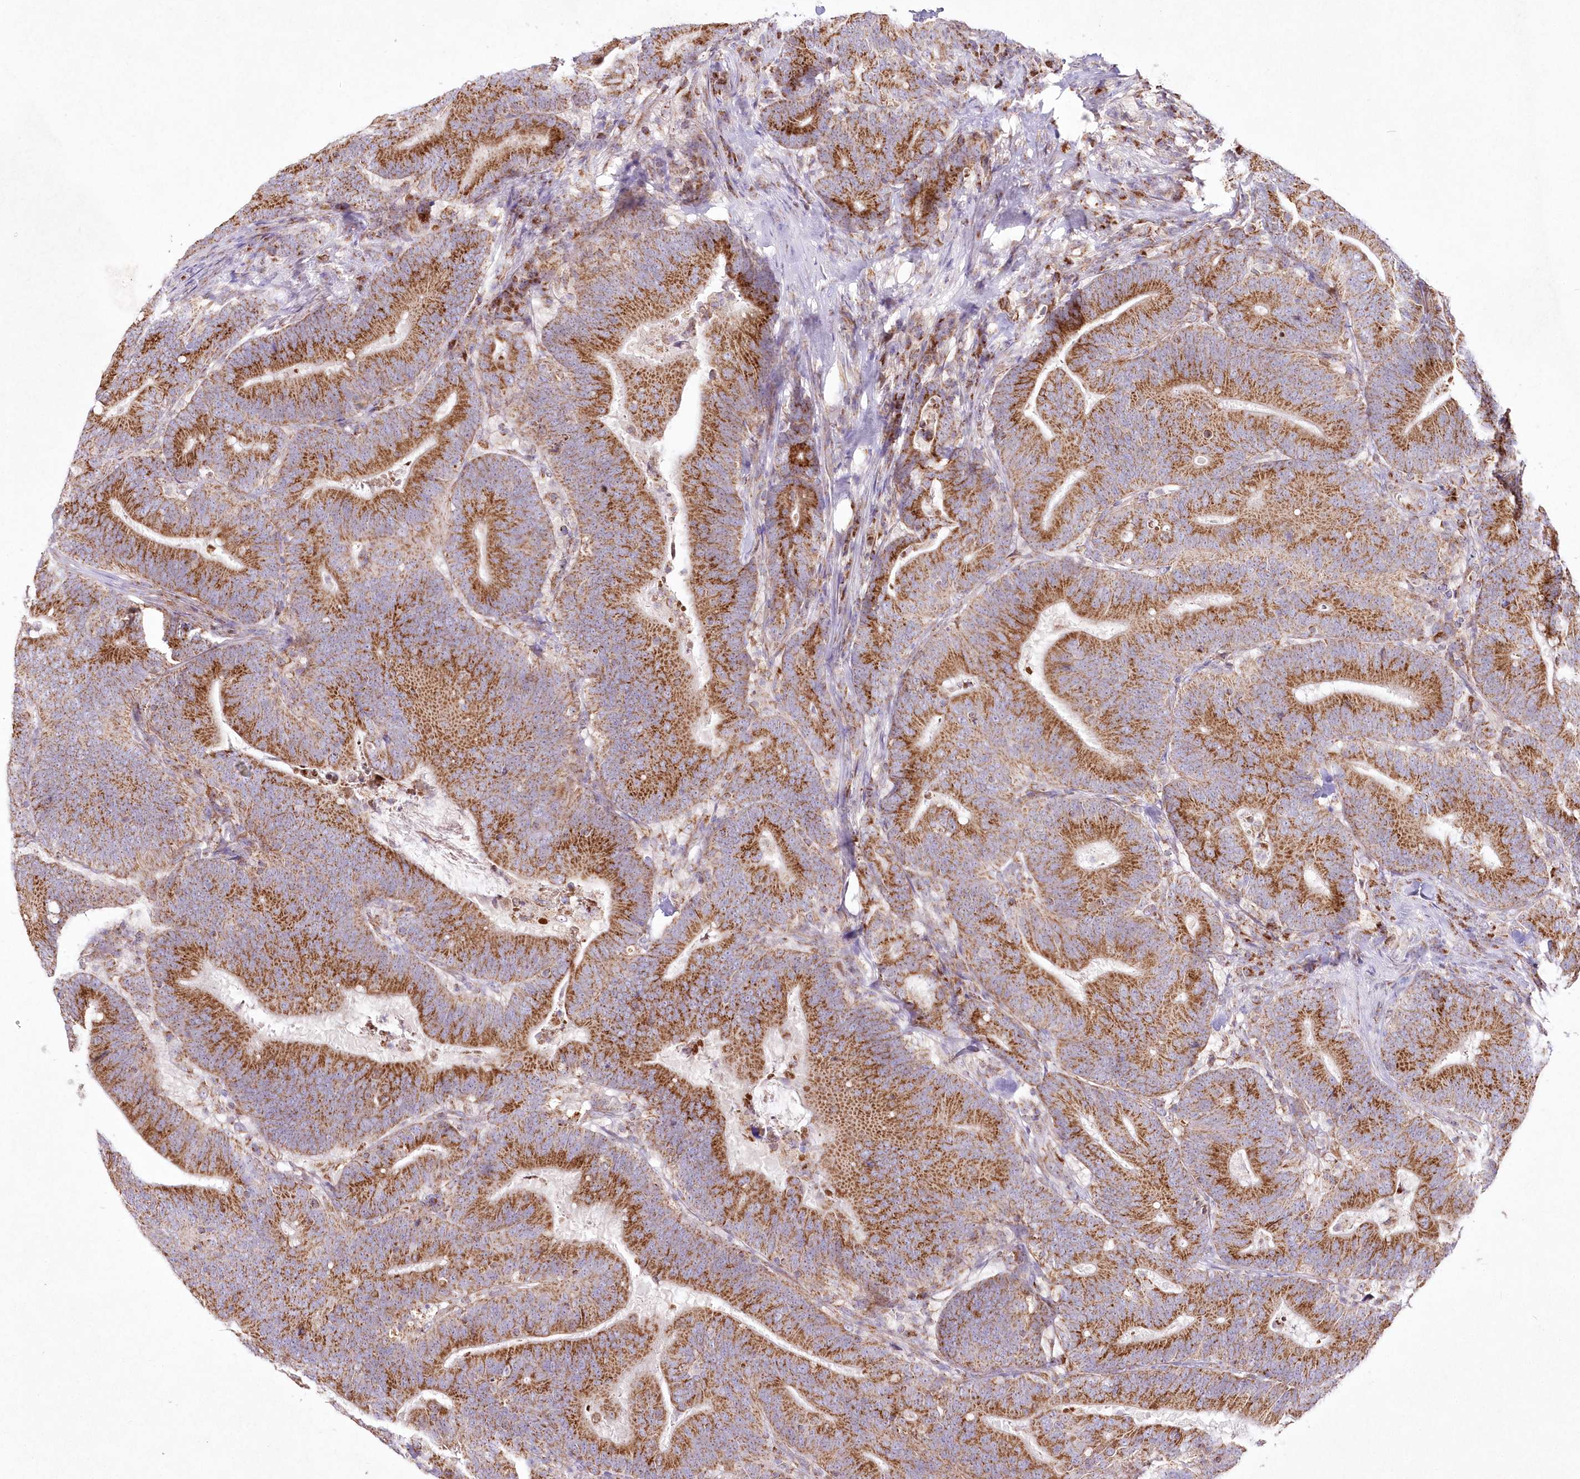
{"staining": {"intensity": "moderate", "quantity": ">75%", "location": "cytoplasmic/membranous"}, "tissue": "colorectal cancer", "cell_type": "Tumor cells", "image_type": "cancer", "snomed": [{"axis": "morphology", "description": "Adenocarcinoma, NOS"}, {"axis": "topography", "description": "Colon"}], "caption": "Immunohistochemistry of colorectal cancer (adenocarcinoma) demonstrates medium levels of moderate cytoplasmic/membranous positivity in approximately >75% of tumor cells. Nuclei are stained in blue.", "gene": "DNA2", "patient": {"sex": "female", "age": 66}}